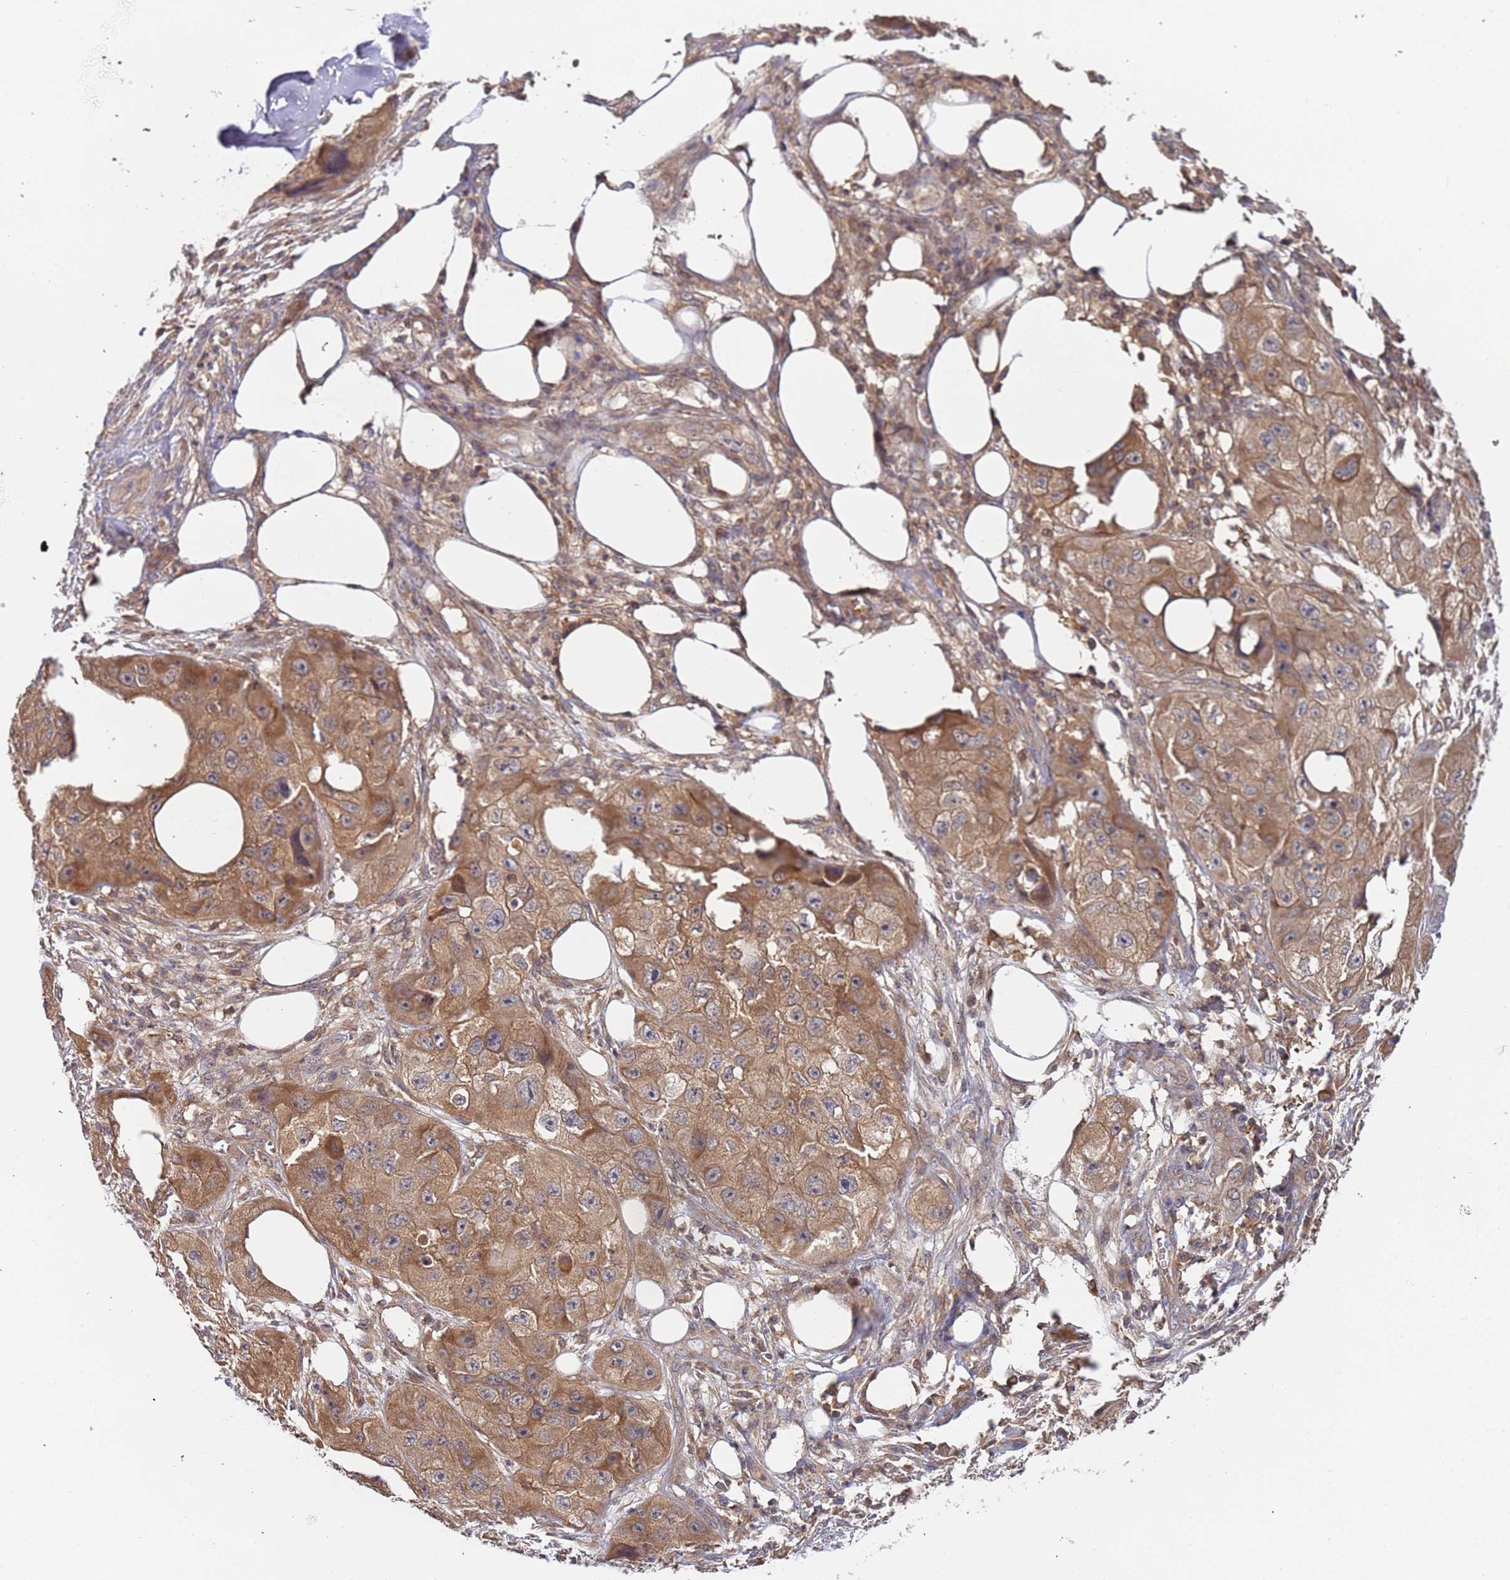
{"staining": {"intensity": "moderate", "quantity": ">75%", "location": "cytoplasmic/membranous"}, "tissue": "skin cancer", "cell_type": "Tumor cells", "image_type": "cancer", "snomed": [{"axis": "morphology", "description": "Squamous cell carcinoma, NOS"}, {"axis": "topography", "description": "Skin"}, {"axis": "topography", "description": "Subcutis"}], "caption": "About >75% of tumor cells in human squamous cell carcinoma (skin) show moderate cytoplasmic/membranous protein positivity as visualized by brown immunohistochemical staining.", "gene": "OR5A2", "patient": {"sex": "male", "age": 73}}